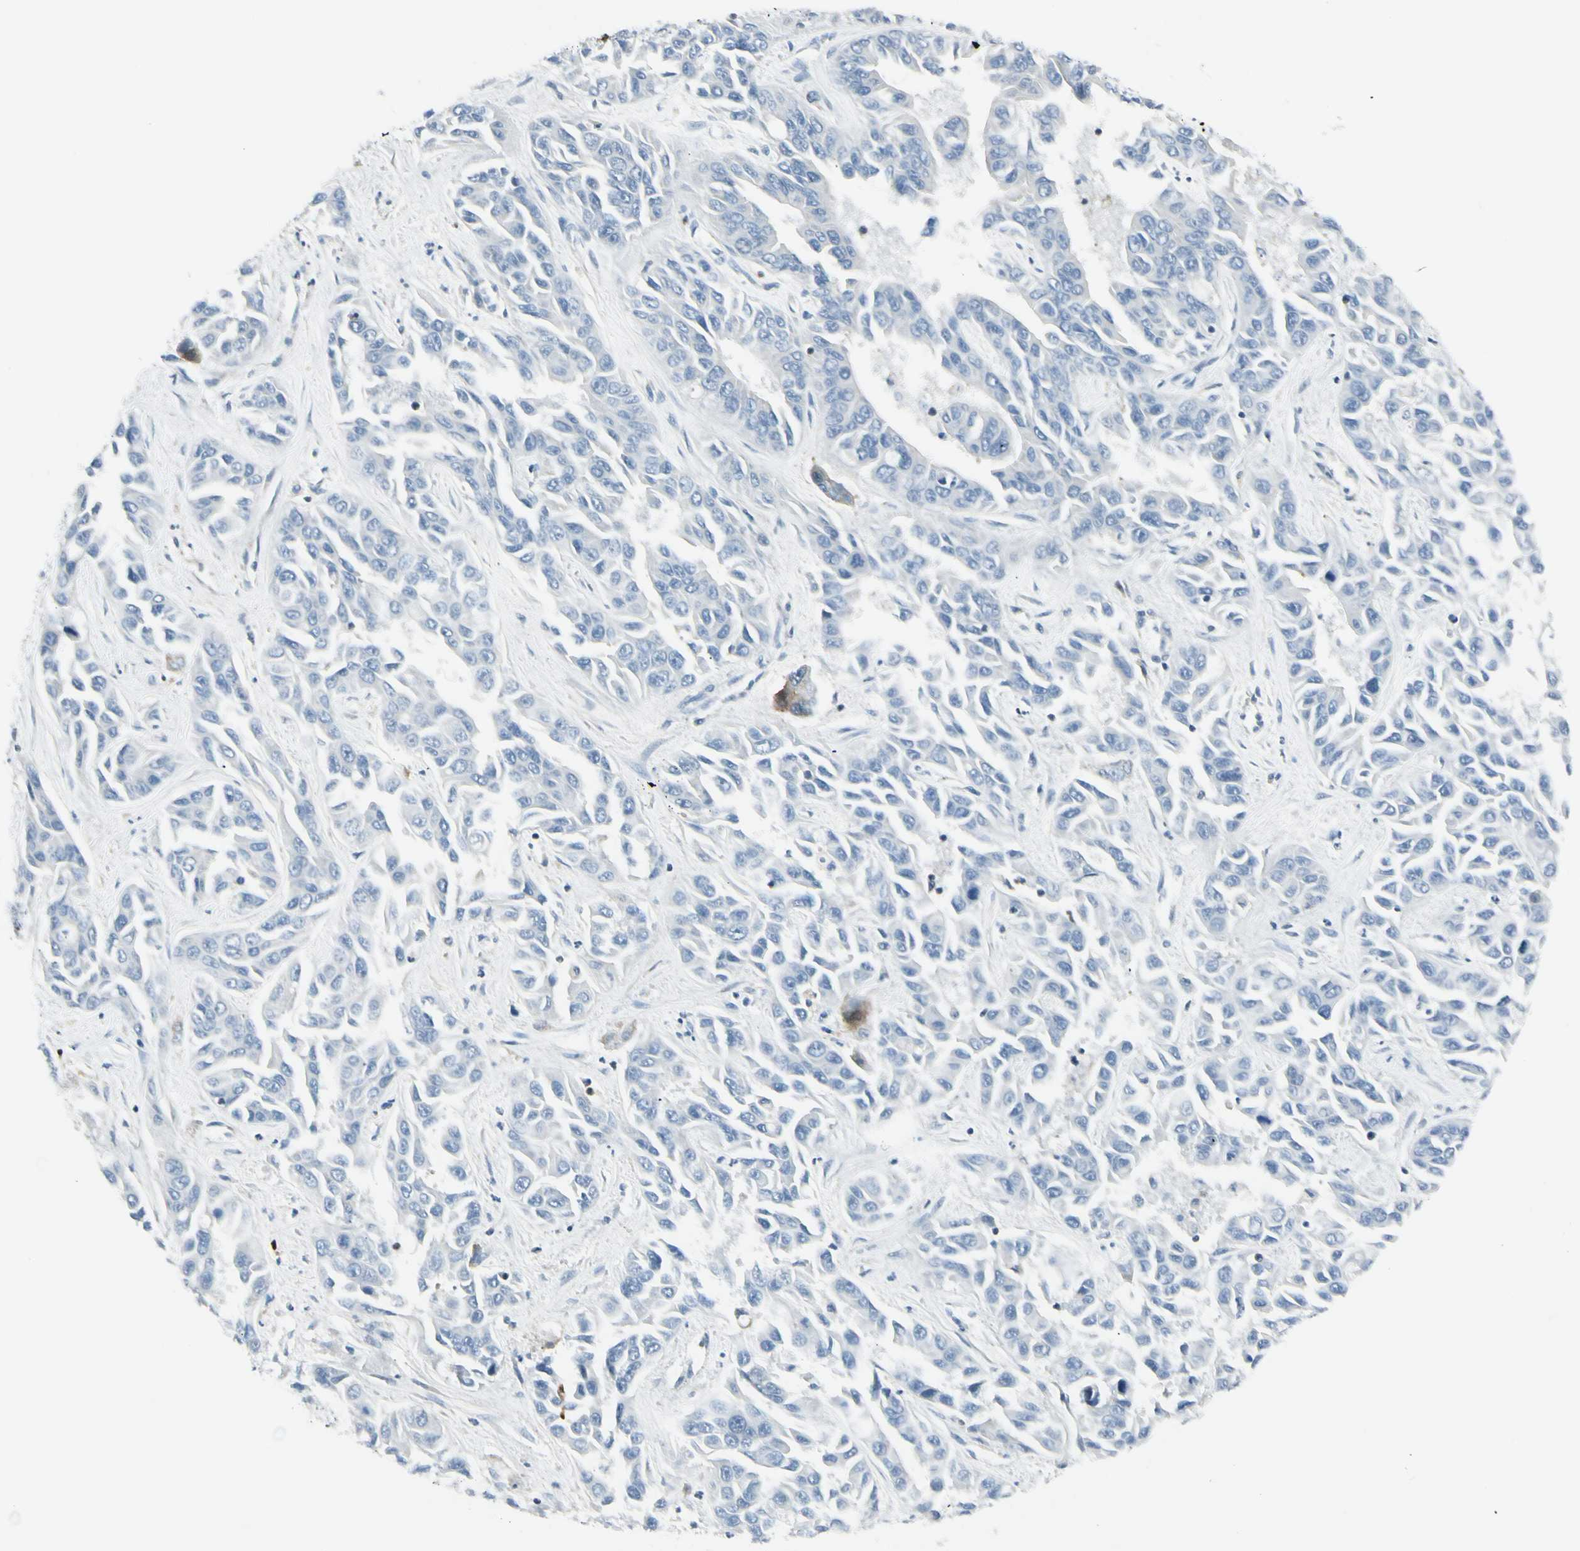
{"staining": {"intensity": "negative", "quantity": "none", "location": "none"}, "tissue": "liver cancer", "cell_type": "Tumor cells", "image_type": "cancer", "snomed": [{"axis": "morphology", "description": "Cholangiocarcinoma"}, {"axis": "topography", "description": "Liver"}], "caption": "A photomicrograph of human liver cancer is negative for staining in tumor cells.", "gene": "TRAF1", "patient": {"sex": "female", "age": 52}}